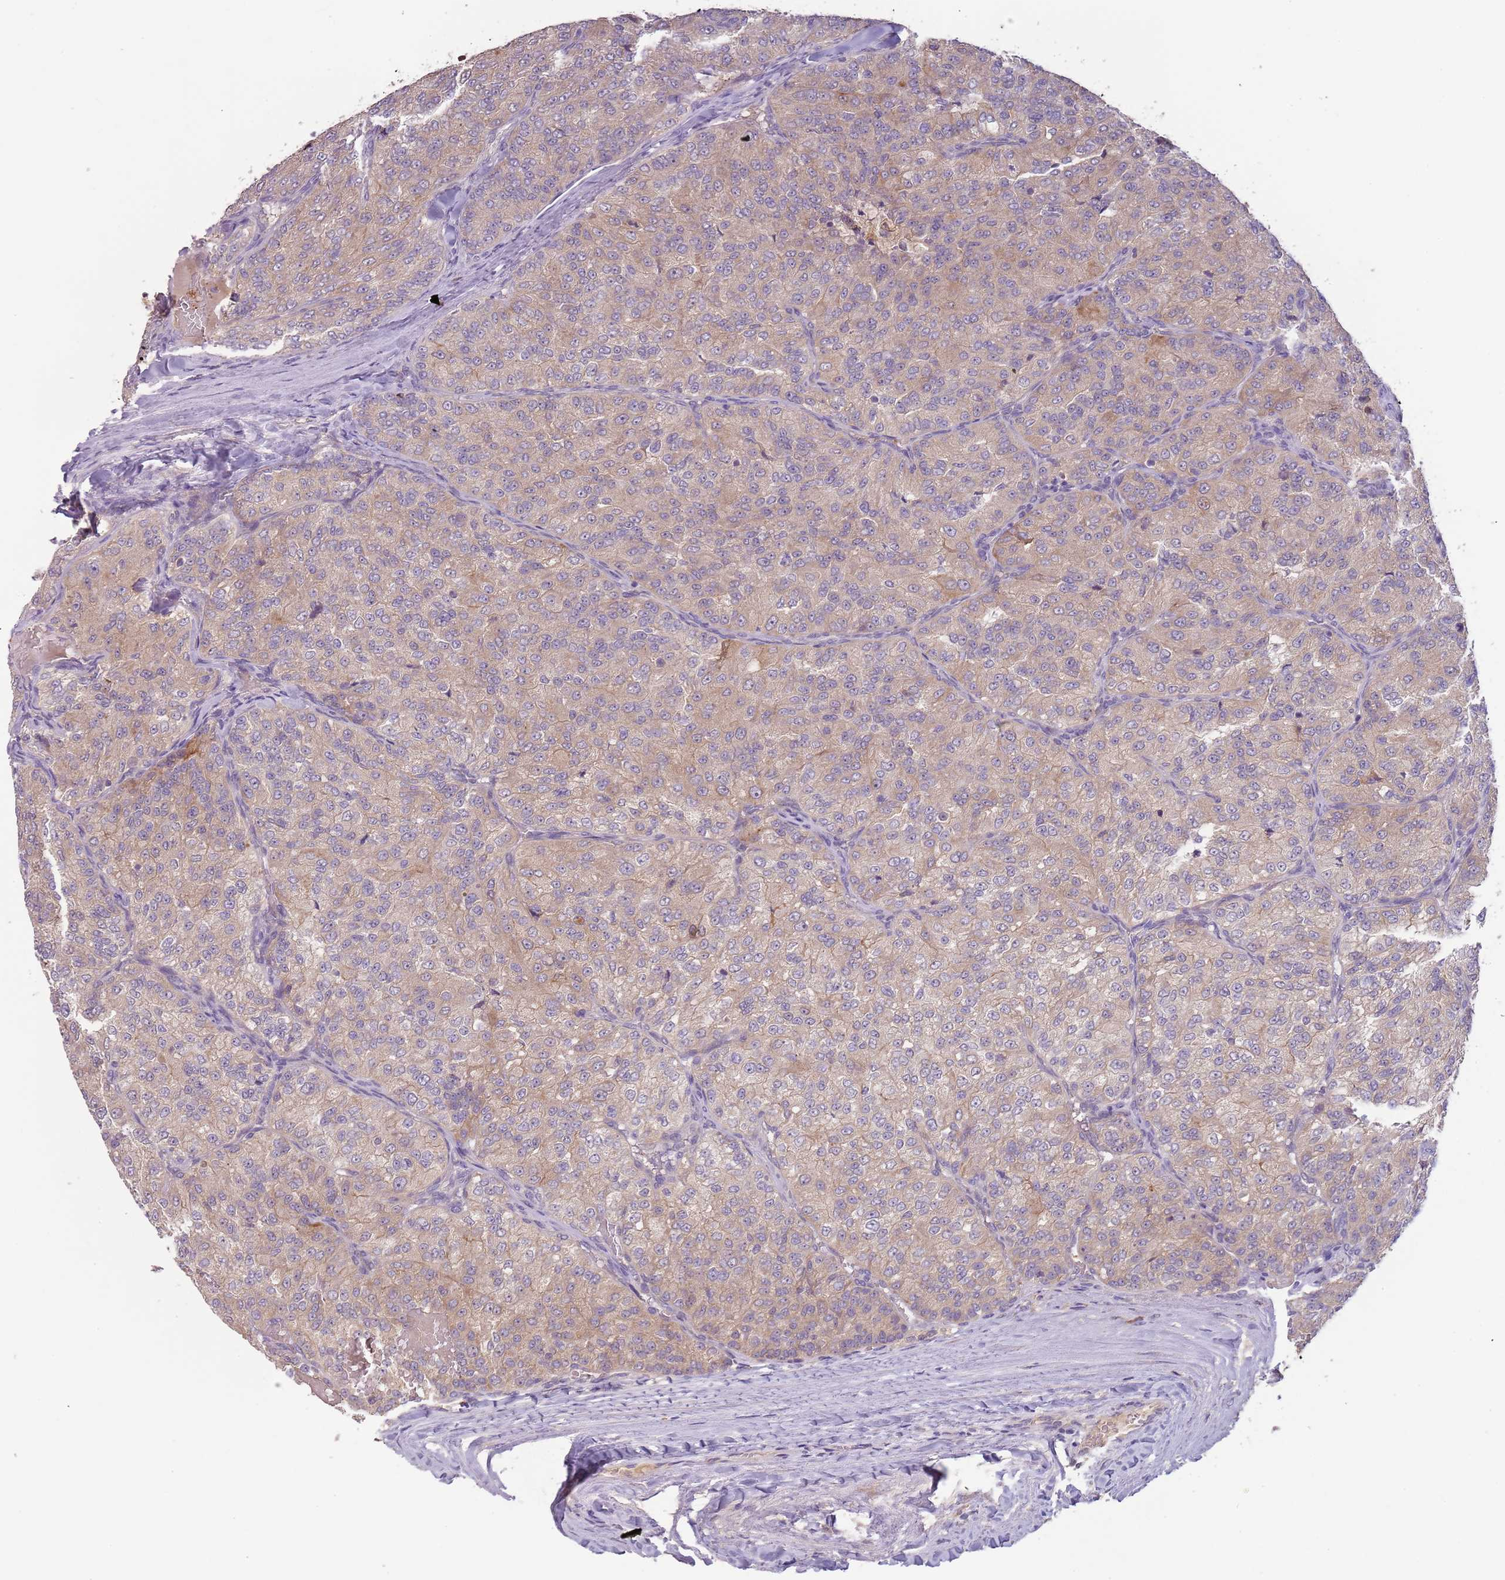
{"staining": {"intensity": "moderate", "quantity": ">75%", "location": "cytoplasmic/membranous"}, "tissue": "renal cancer", "cell_type": "Tumor cells", "image_type": "cancer", "snomed": [{"axis": "morphology", "description": "Adenocarcinoma, NOS"}, {"axis": "topography", "description": "Kidney"}], "caption": "Protein expression analysis of human renal cancer (adenocarcinoma) reveals moderate cytoplasmic/membranous positivity in about >75% of tumor cells. Using DAB (brown) and hematoxylin (blue) stains, captured at high magnification using brightfield microscopy.", "gene": "FECH", "patient": {"sex": "female", "age": 63}}